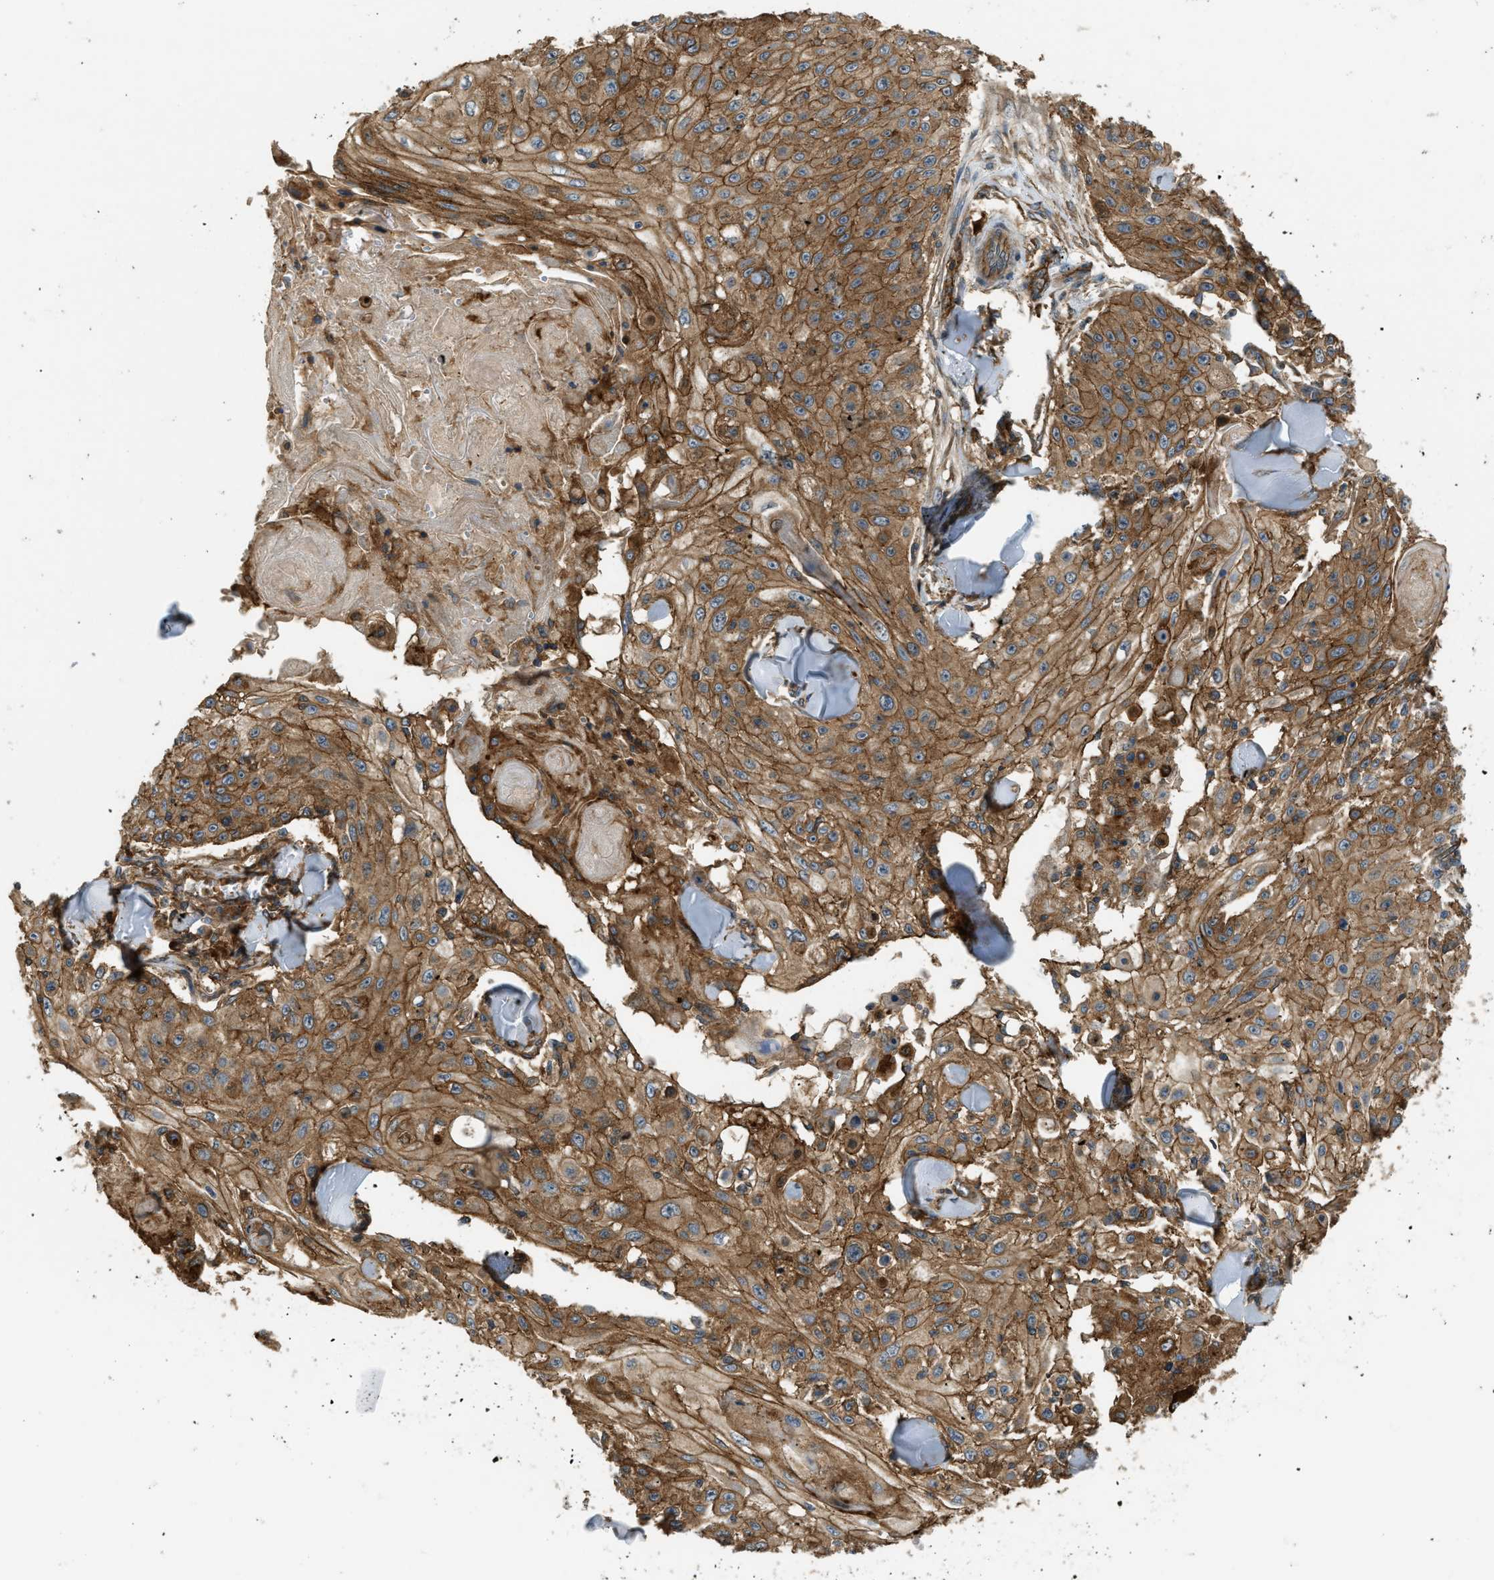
{"staining": {"intensity": "moderate", "quantity": ">75%", "location": "cytoplasmic/membranous"}, "tissue": "skin cancer", "cell_type": "Tumor cells", "image_type": "cancer", "snomed": [{"axis": "morphology", "description": "Squamous cell carcinoma, NOS"}, {"axis": "topography", "description": "Skin"}], "caption": "Moderate cytoplasmic/membranous positivity is seen in about >75% of tumor cells in squamous cell carcinoma (skin).", "gene": "BAG4", "patient": {"sex": "male", "age": 86}}